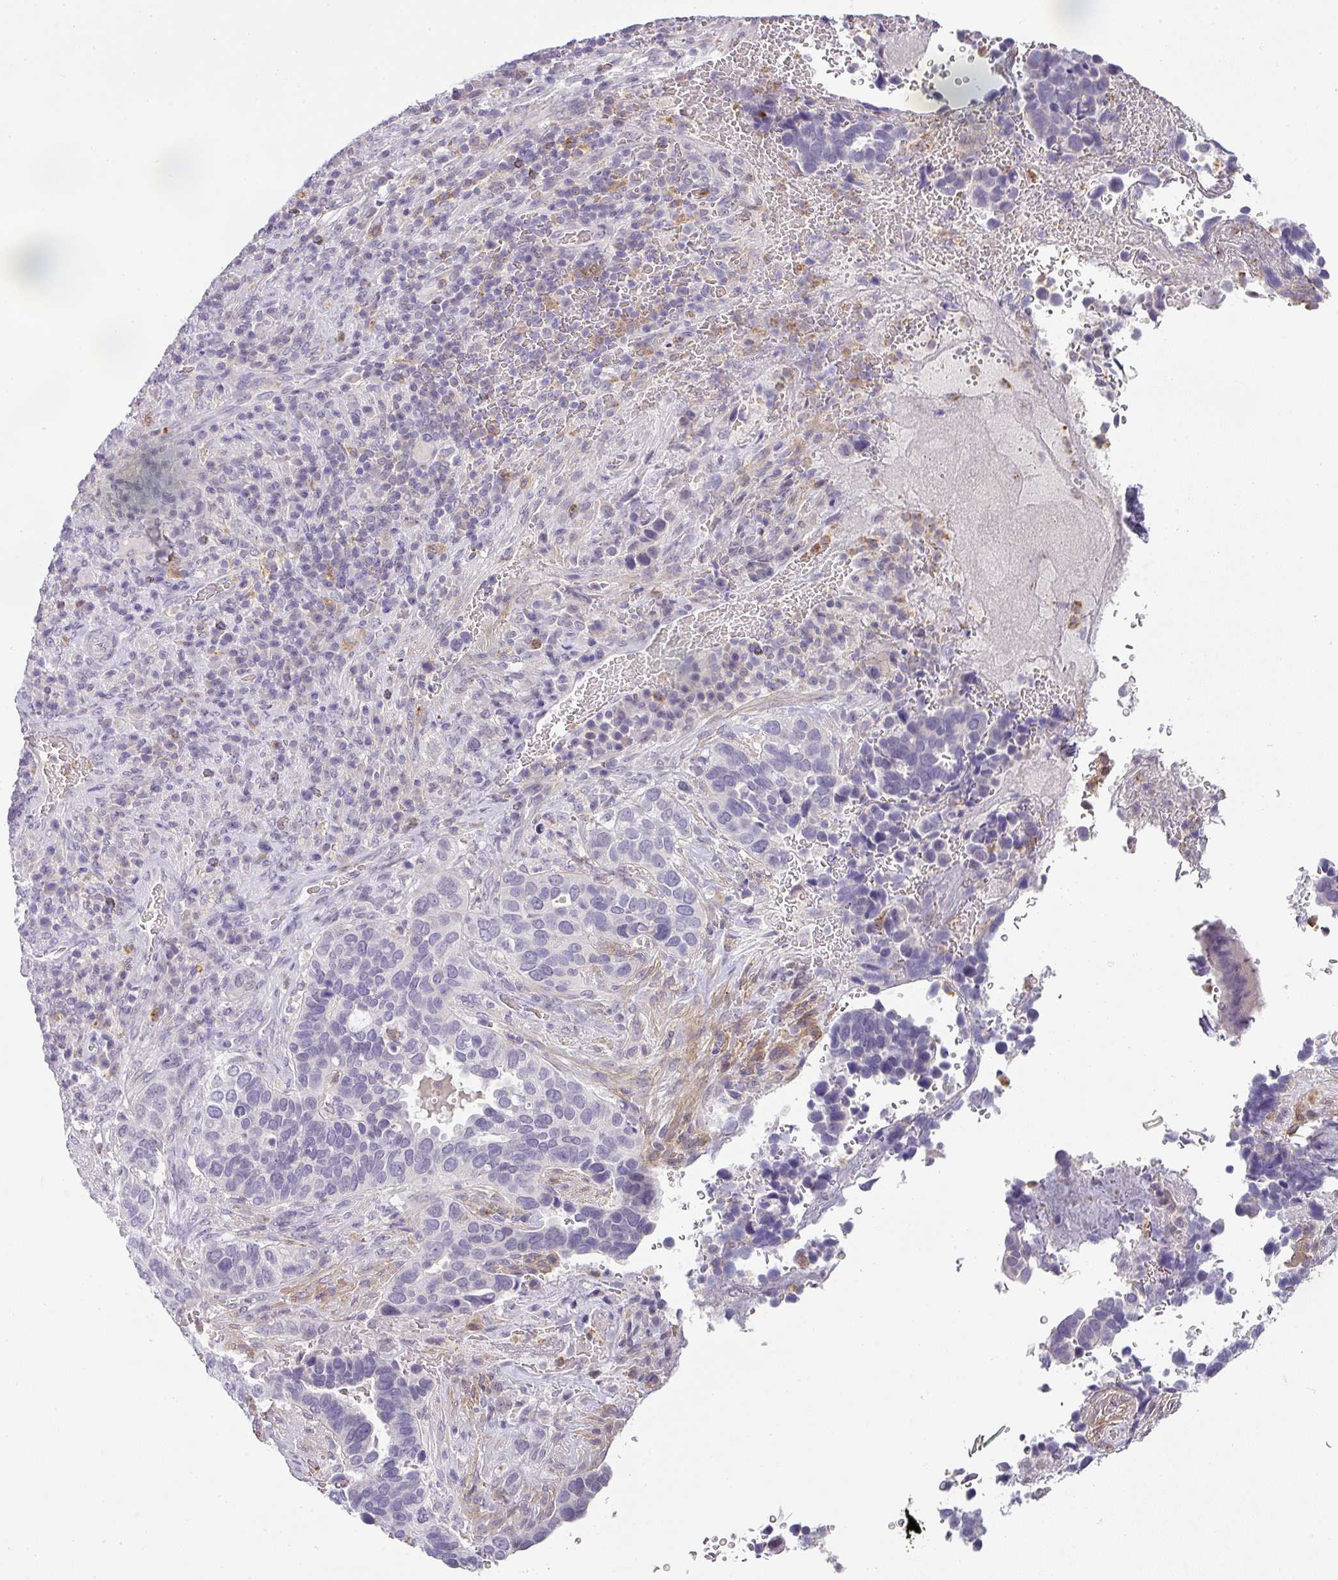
{"staining": {"intensity": "negative", "quantity": "none", "location": "none"}, "tissue": "cervical cancer", "cell_type": "Tumor cells", "image_type": "cancer", "snomed": [{"axis": "morphology", "description": "Squamous cell carcinoma, NOS"}, {"axis": "topography", "description": "Cervix"}], "caption": "This is an immunohistochemistry histopathology image of human cervical cancer. There is no positivity in tumor cells.", "gene": "BTLA", "patient": {"sex": "female", "age": 38}}